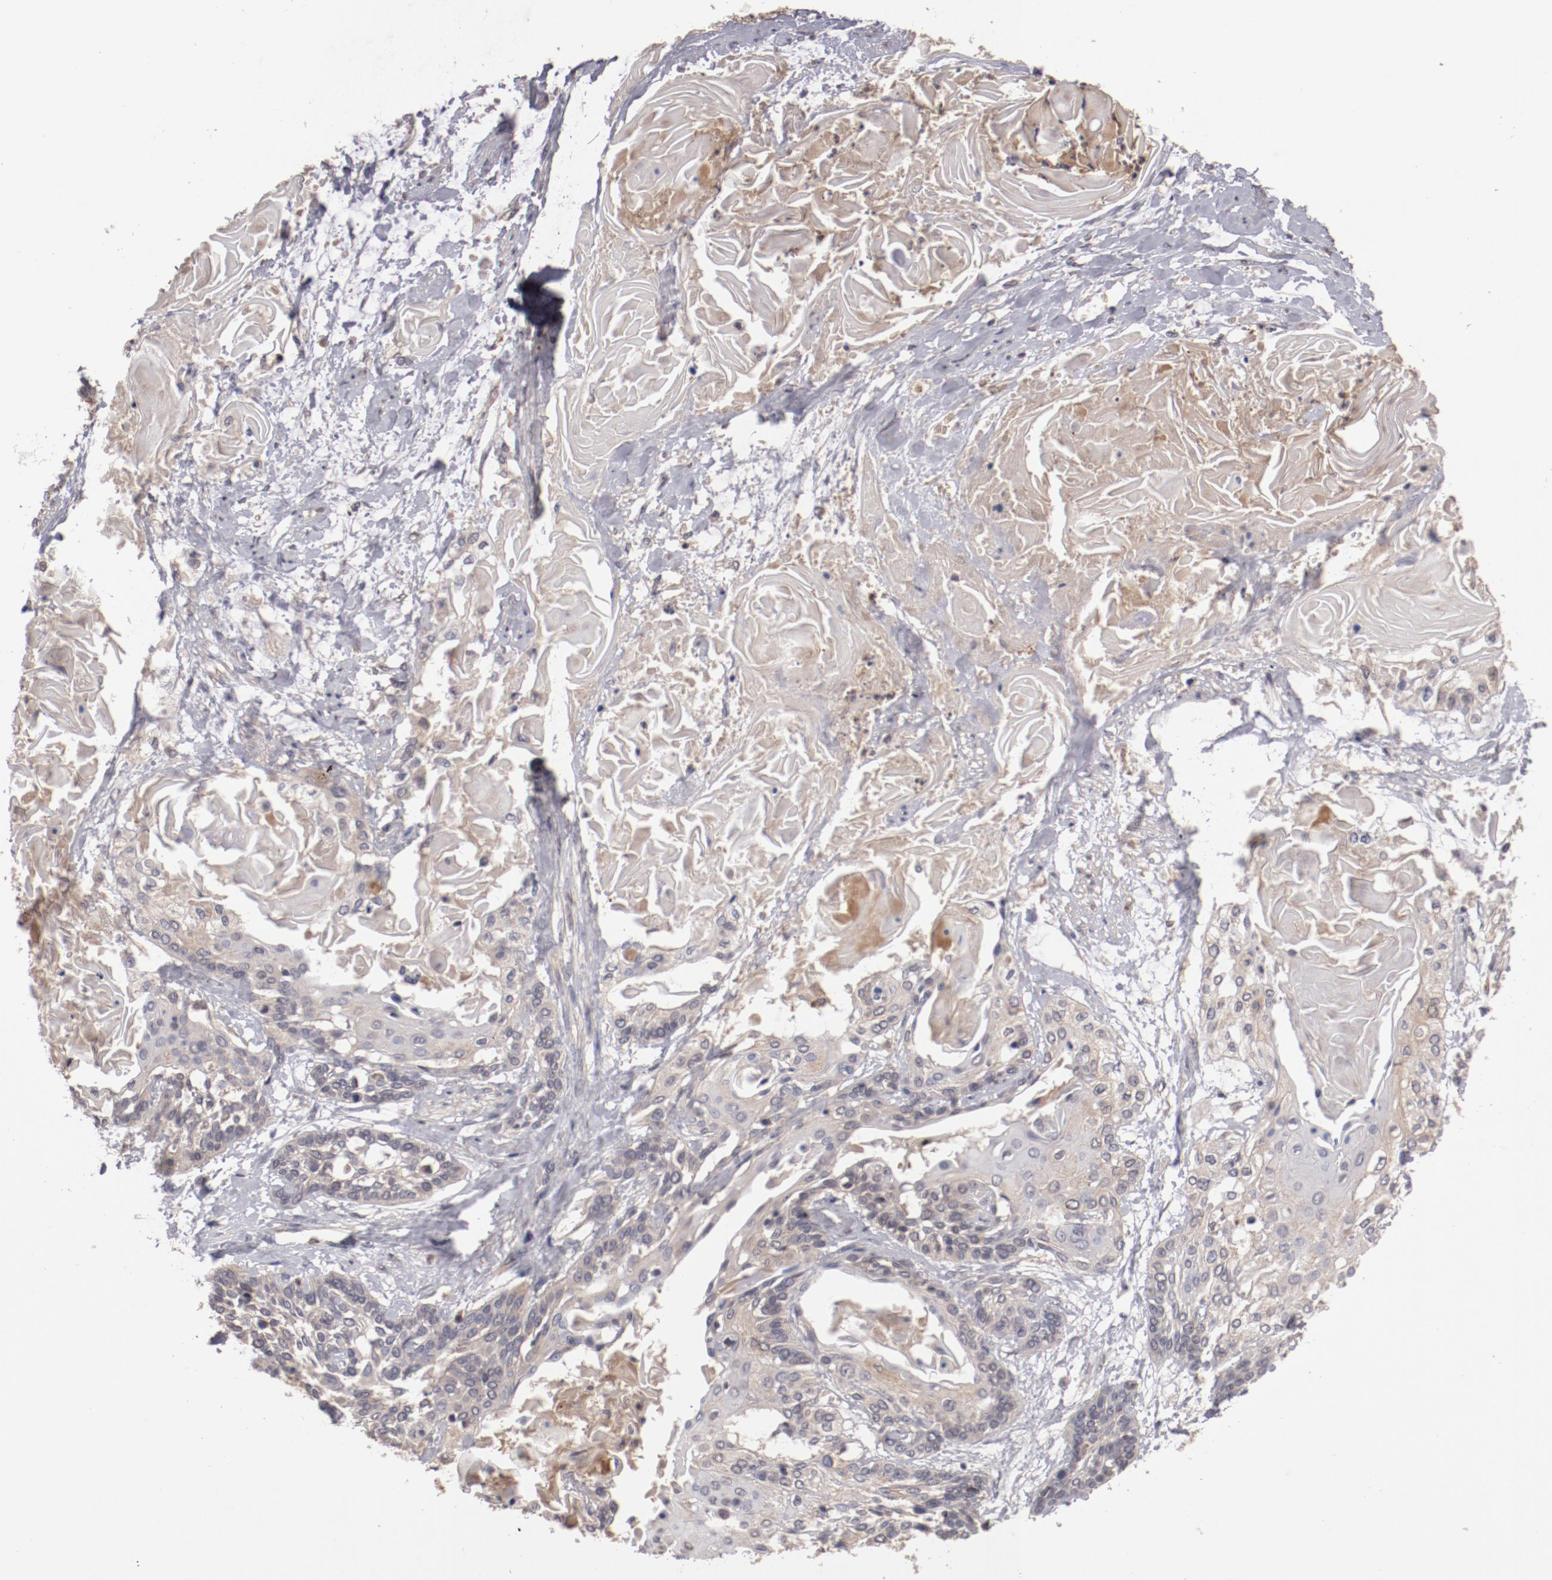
{"staining": {"intensity": "weak", "quantity": "<25%", "location": "cytoplasmic/membranous"}, "tissue": "cervical cancer", "cell_type": "Tumor cells", "image_type": "cancer", "snomed": [{"axis": "morphology", "description": "Squamous cell carcinoma, NOS"}, {"axis": "topography", "description": "Cervix"}], "caption": "Micrograph shows no protein positivity in tumor cells of cervical squamous cell carcinoma tissue.", "gene": "CP", "patient": {"sex": "female", "age": 57}}